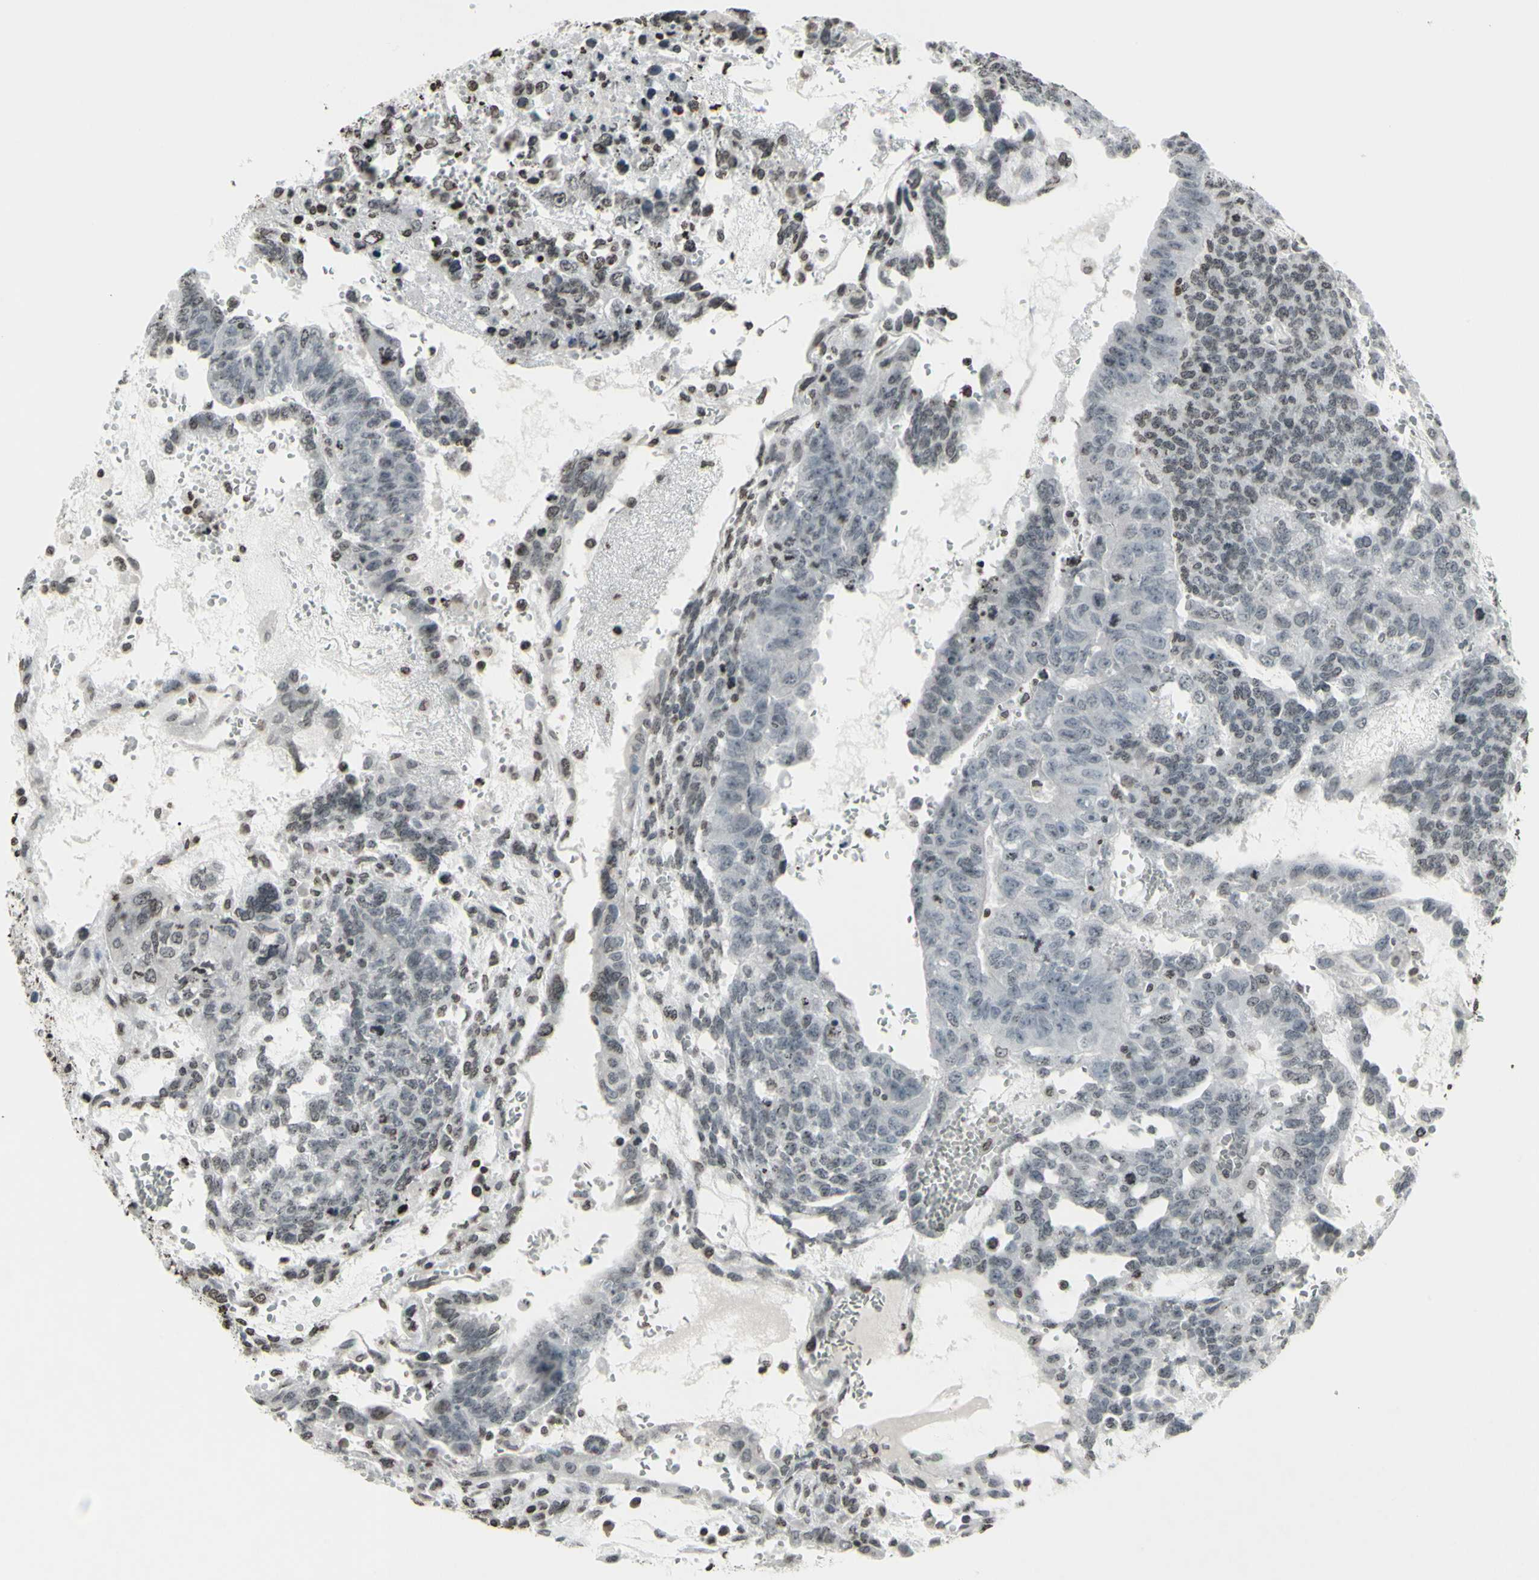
{"staining": {"intensity": "negative", "quantity": "none", "location": "none"}, "tissue": "testis cancer", "cell_type": "Tumor cells", "image_type": "cancer", "snomed": [{"axis": "morphology", "description": "Seminoma, NOS"}, {"axis": "morphology", "description": "Carcinoma, Embryonal, NOS"}, {"axis": "topography", "description": "Testis"}], "caption": "Tumor cells are negative for brown protein staining in testis seminoma. (Brightfield microscopy of DAB (3,3'-diaminobenzidine) immunohistochemistry (IHC) at high magnification).", "gene": "CD79B", "patient": {"sex": "male", "age": 52}}